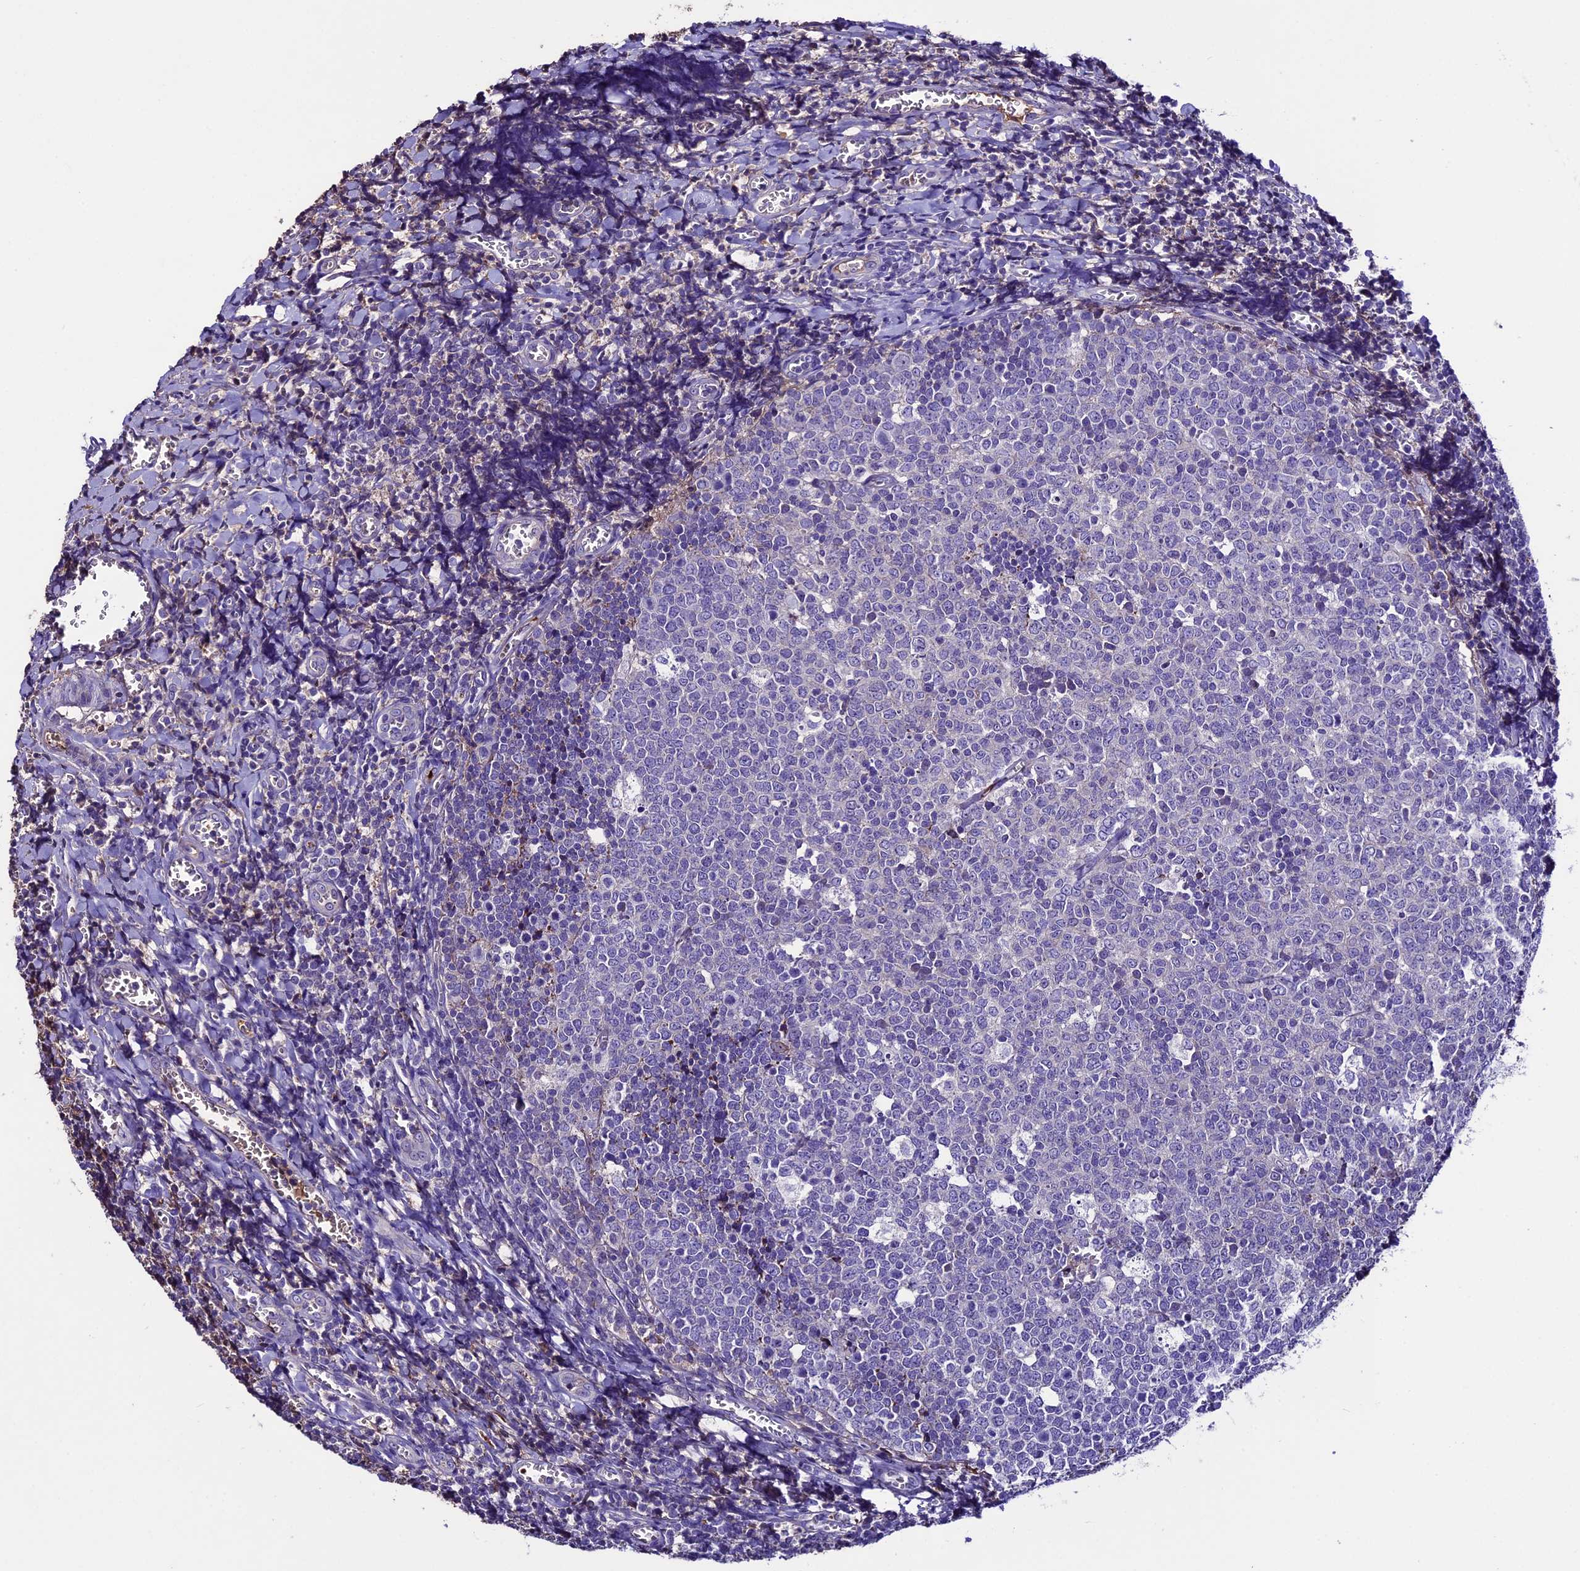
{"staining": {"intensity": "negative", "quantity": "none", "location": "none"}, "tissue": "tonsil", "cell_type": "Germinal center cells", "image_type": "normal", "snomed": [{"axis": "morphology", "description": "Normal tissue, NOS"}, {"axis": "topography", "description": "Tonsil"}], "caption": "This is a micrograph of immunohistochemistry (IHC) staining of benign tonsil, which shows no positivity in germinal center cells. Nuclei are stained in blue.", "gene": "TCP11L2", "patient": {"sex": "male", "age": 27}}